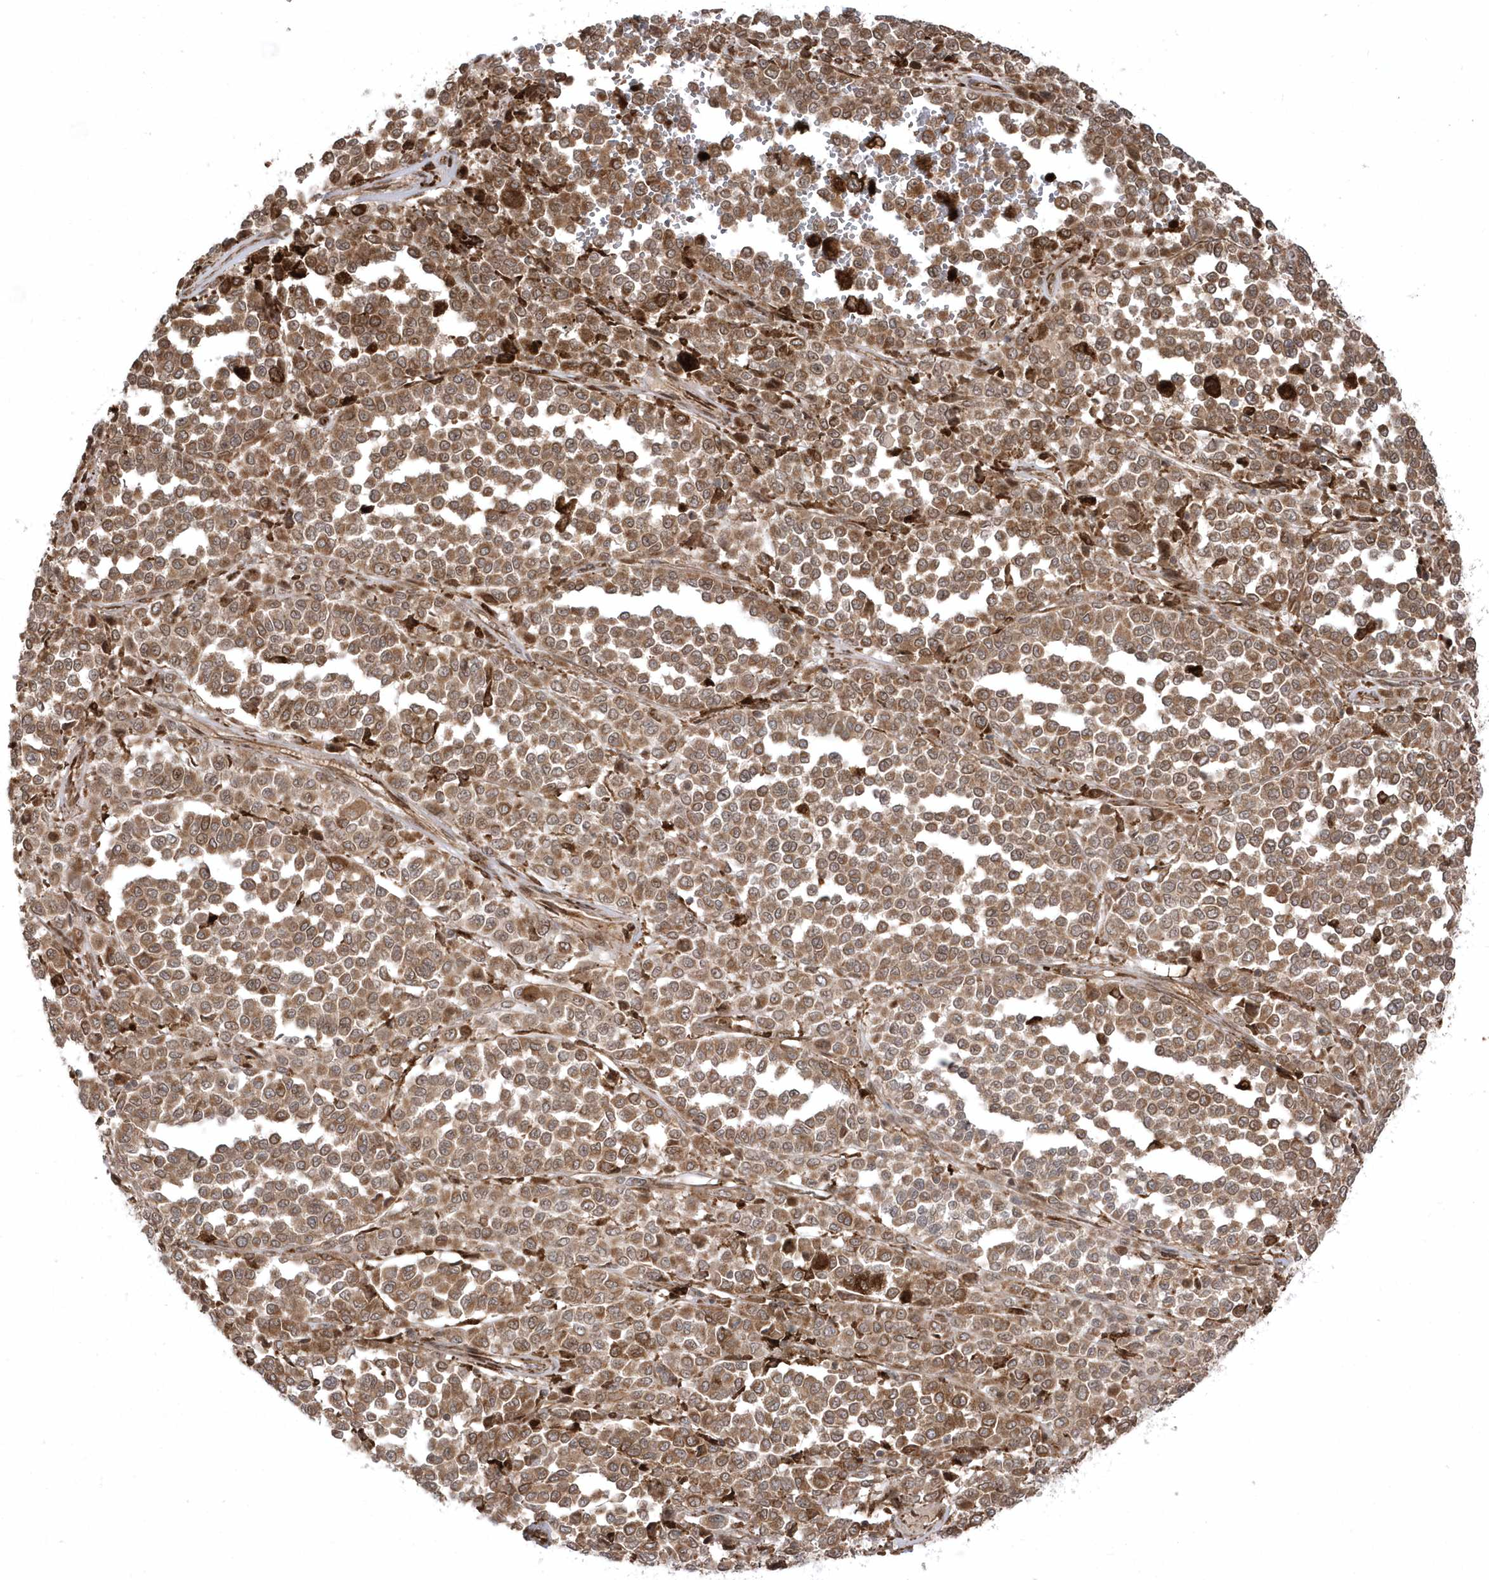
{"staining": {"intensity": "moderate", "quantity": ">75%", "location": "cytoplasmic/membranous,nuclear"}, "tissue": "melanoma", "cell_type": "Tumor cells", "image_type": "cancer", "snomed": [{"axis": "morphology", "description": "Malignant melanoma, Metastatic site"}, {"axis": "topography", "description": "Pancreas"}], "caption": "Immunohistochemistry micrograph of neoplastic tissue: melanoma stained using immunohistochemistry reveals medium levels of moderate protein expression localized specifically in the cytoplasmic/membranous and nuclear of tumor cells, appearing as a cytoplasmic/membranous and nuclear brown color.", "gene": "EPC2", "patient": {"sex": "female", "age": 30}}